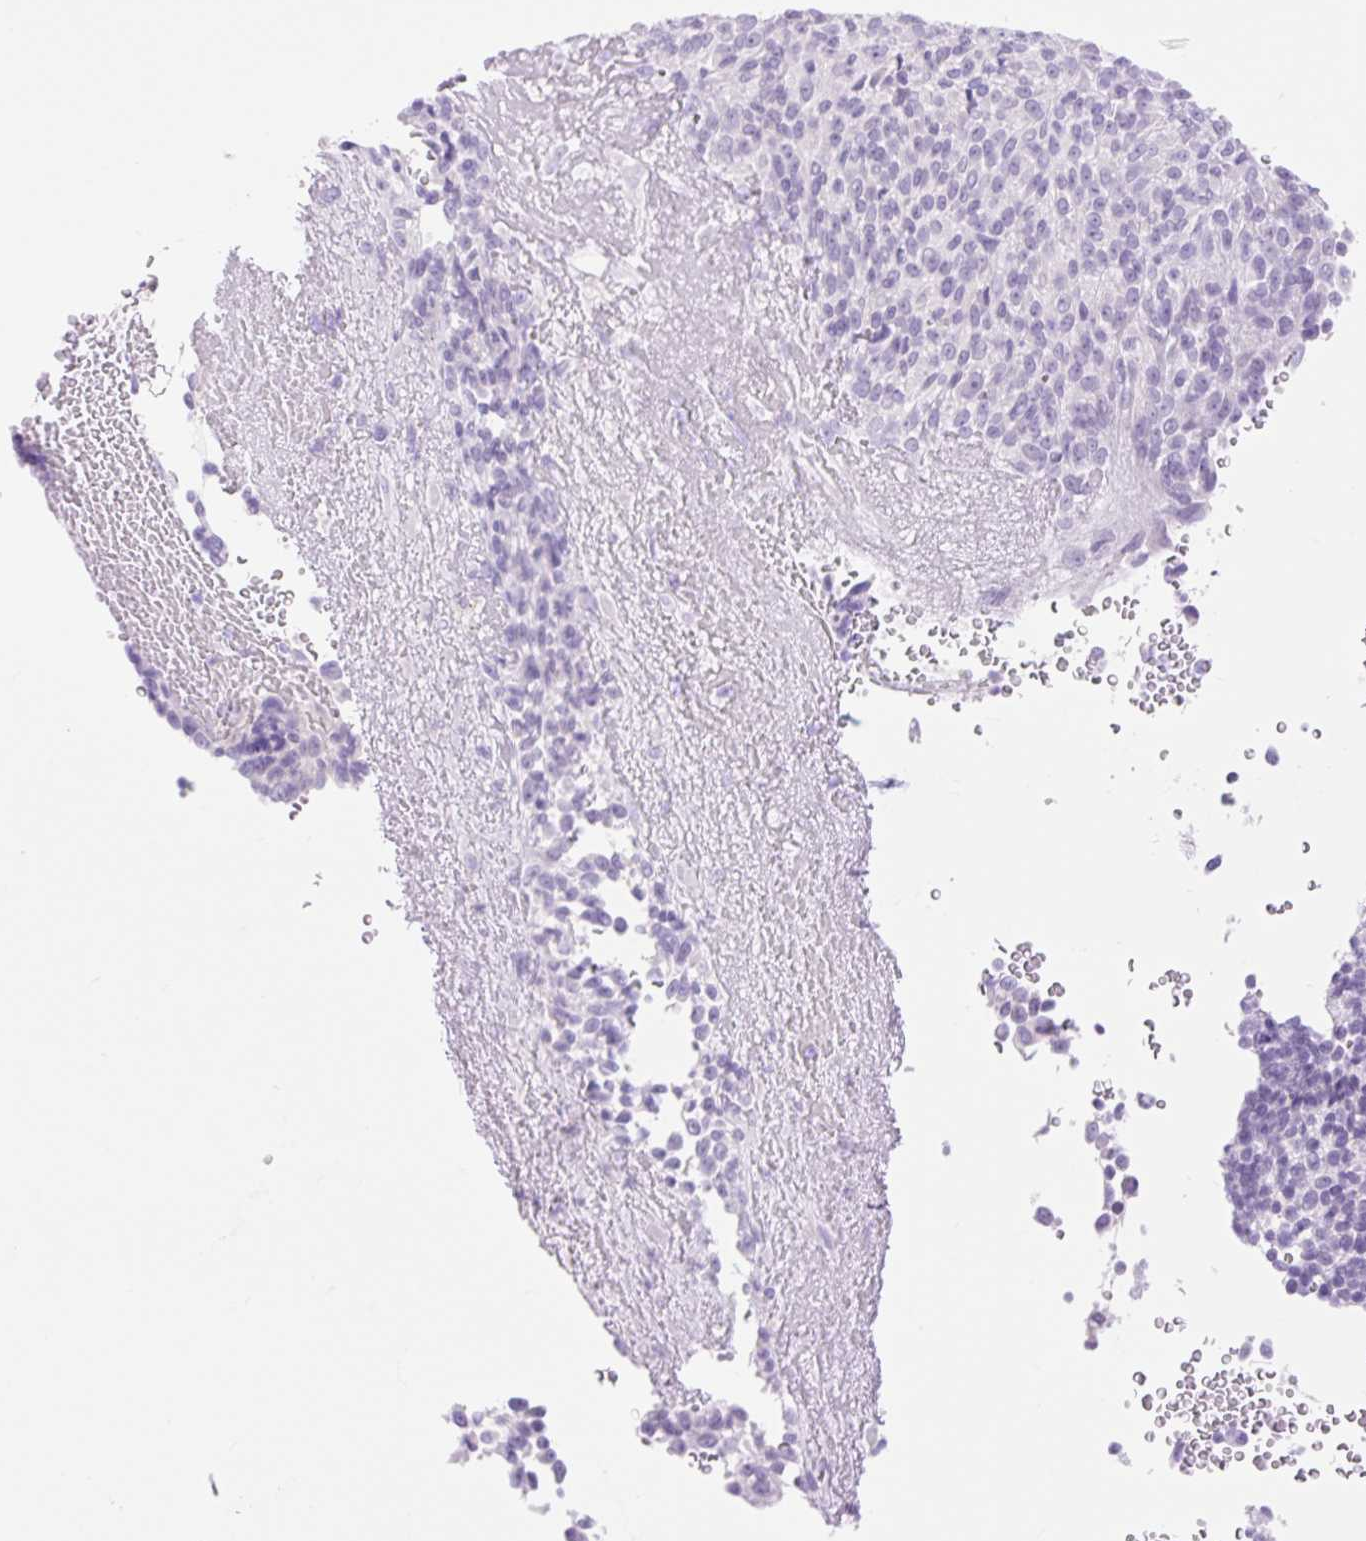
{"staining": {"intensity": "negative", "quantity": "none", "location": "none"}, "tissue": "melanoma", "cell_type": "Tumor cells", "image_type": "cancer", "snomed": [{"axis": "morphology", "description": "Malignant melanoma, Metastatic site"}, {"axis": "topography", "description": "Brain"}], "caption": "A high-resolution photomicrograph shows immunohistochemistry (IHC) staining of melanoma, which displays no significant positivity in tumor cells.", "gene": "SLC25A40", "patient": {"sex": "female", "age": 56}}